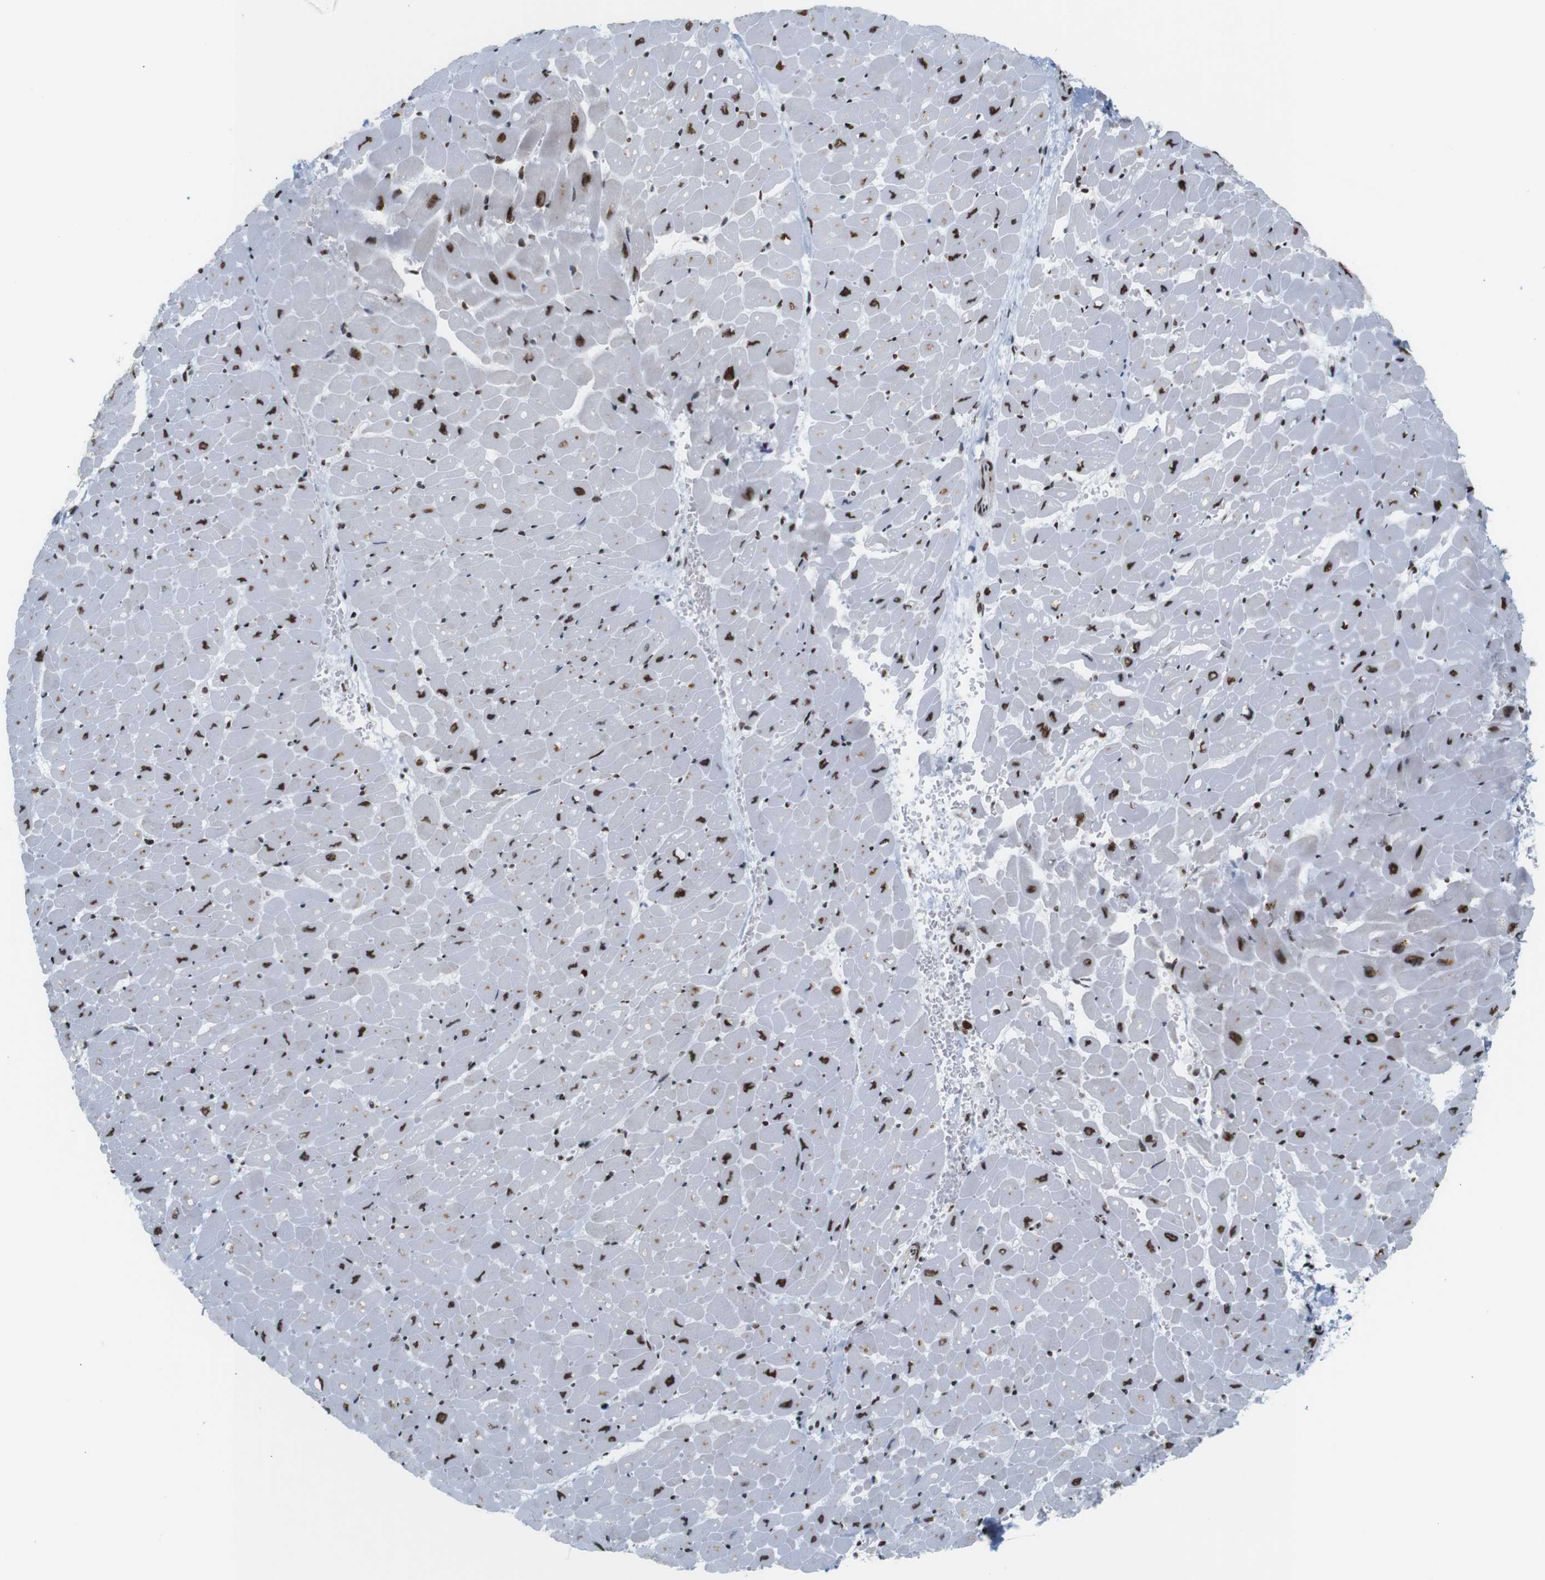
{"staining": {"intensity": "strong", "quantity": ">75%", "location": "nuclear"}, "tissue": "heart muscle", "cell_type": "Cardiomyocytes", "image_type": "normal", "snomed": [{"axis": "morphology", "description": "Normal tissue, NOS"}, {"axis": "topography", "description": "Heart"}], "caption": "The image demonstrates immunohistochemical staining of benign heart muscle. There is strong nuclear positivity is seen in about >75% of cardiomyocytes. (brown staining indicates protein expression, while blue staining denotes nuclei).", "gene": "TRA2B", "patient": {"sex": "male", "age": 45}}